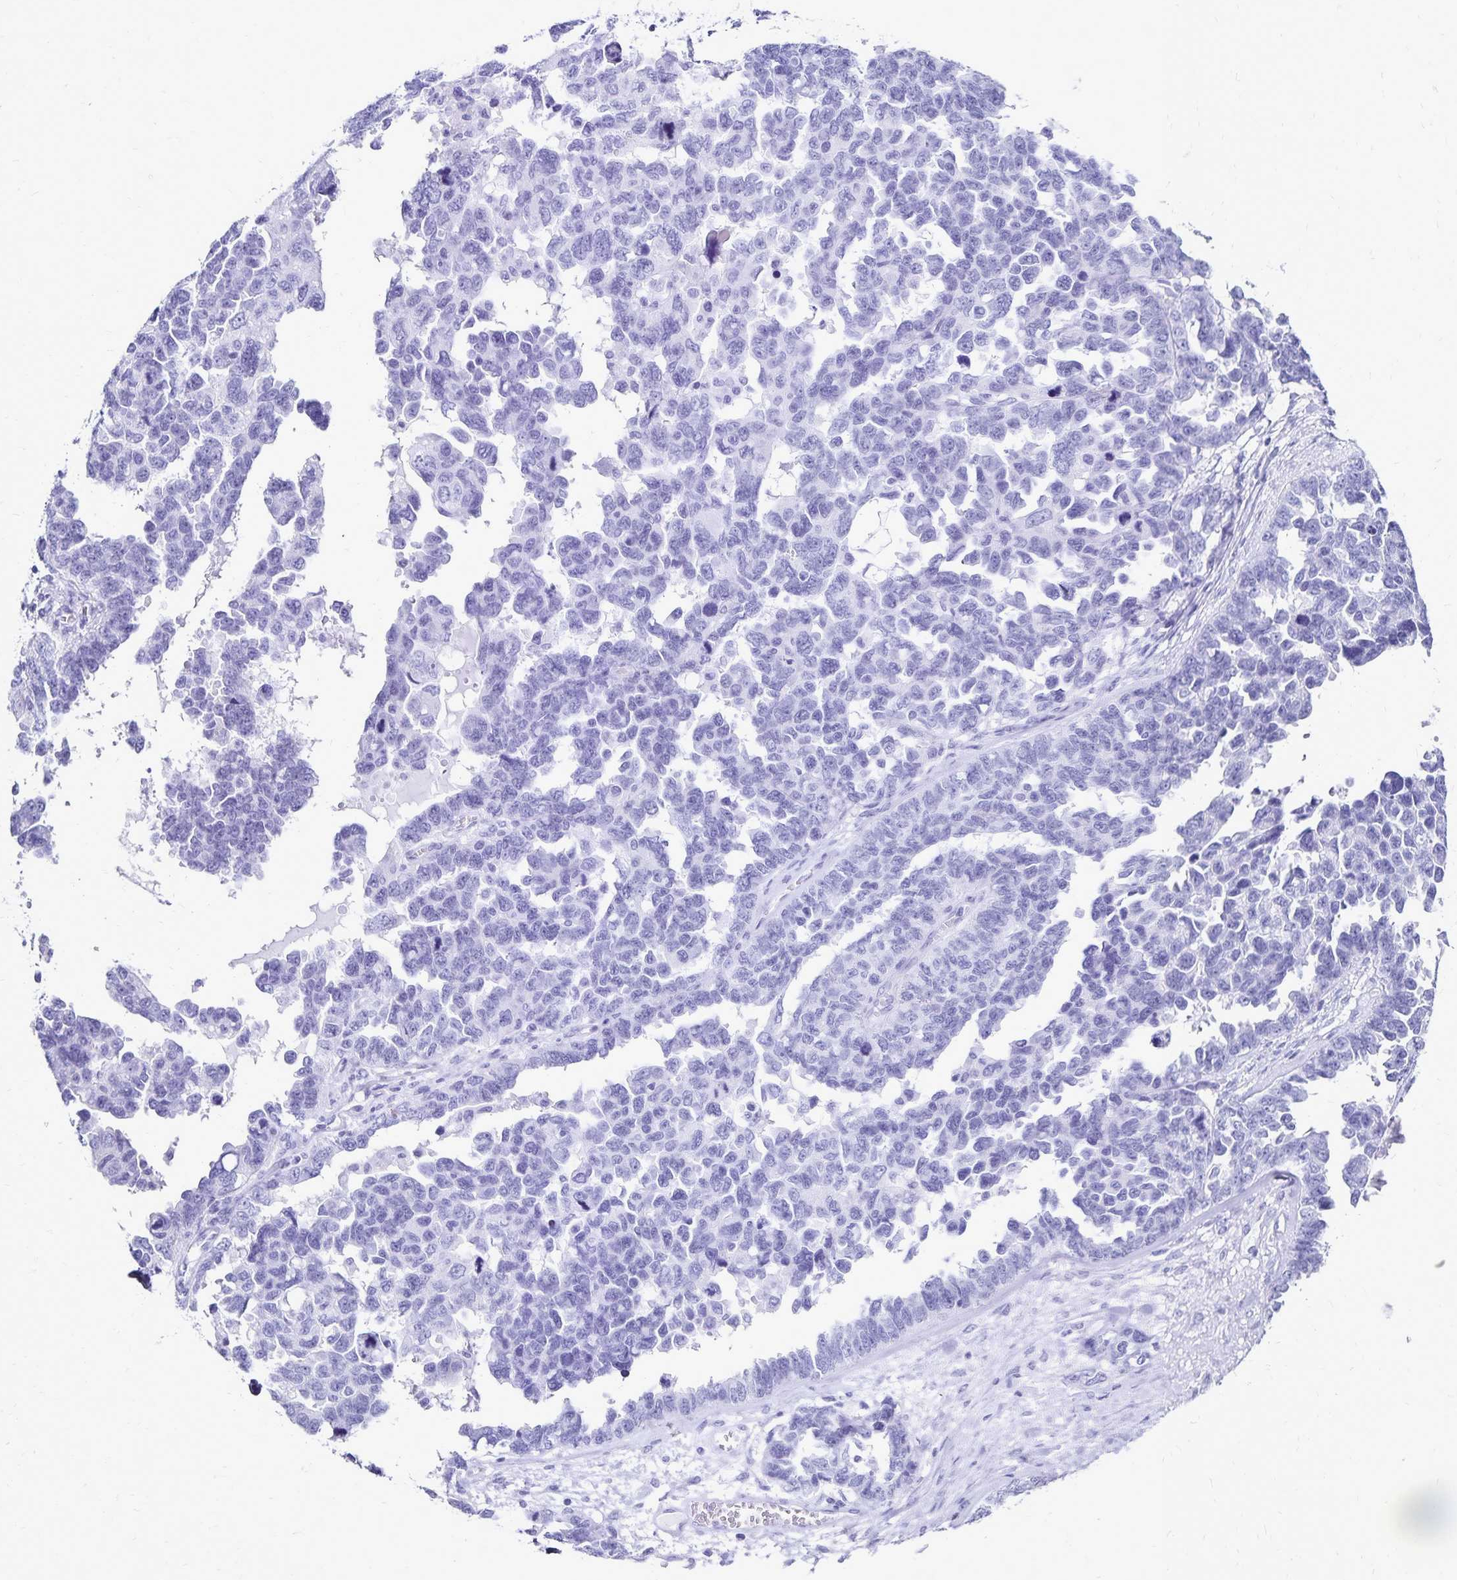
{"staining": {"intensity": "negative", "quantity": "none", "location": "none"}, "tissue": "ovarian cancer", "cell_type": "Tumor cells", "image_type": "cancer", "snomed": [{"axis": "morphology", "description": "Cystadenocarcinoma, serous, NOS"}, {"axis": "topography", "description": "Ovary"}], "caption": "This is a micrograph of immunohistochemistry staining of ovarian cancer (serous cystadenocarcinoma), which shows no positivity in tumor cells.", "gene": "GIP", "patient": {"sex": "female", "age": 69}}